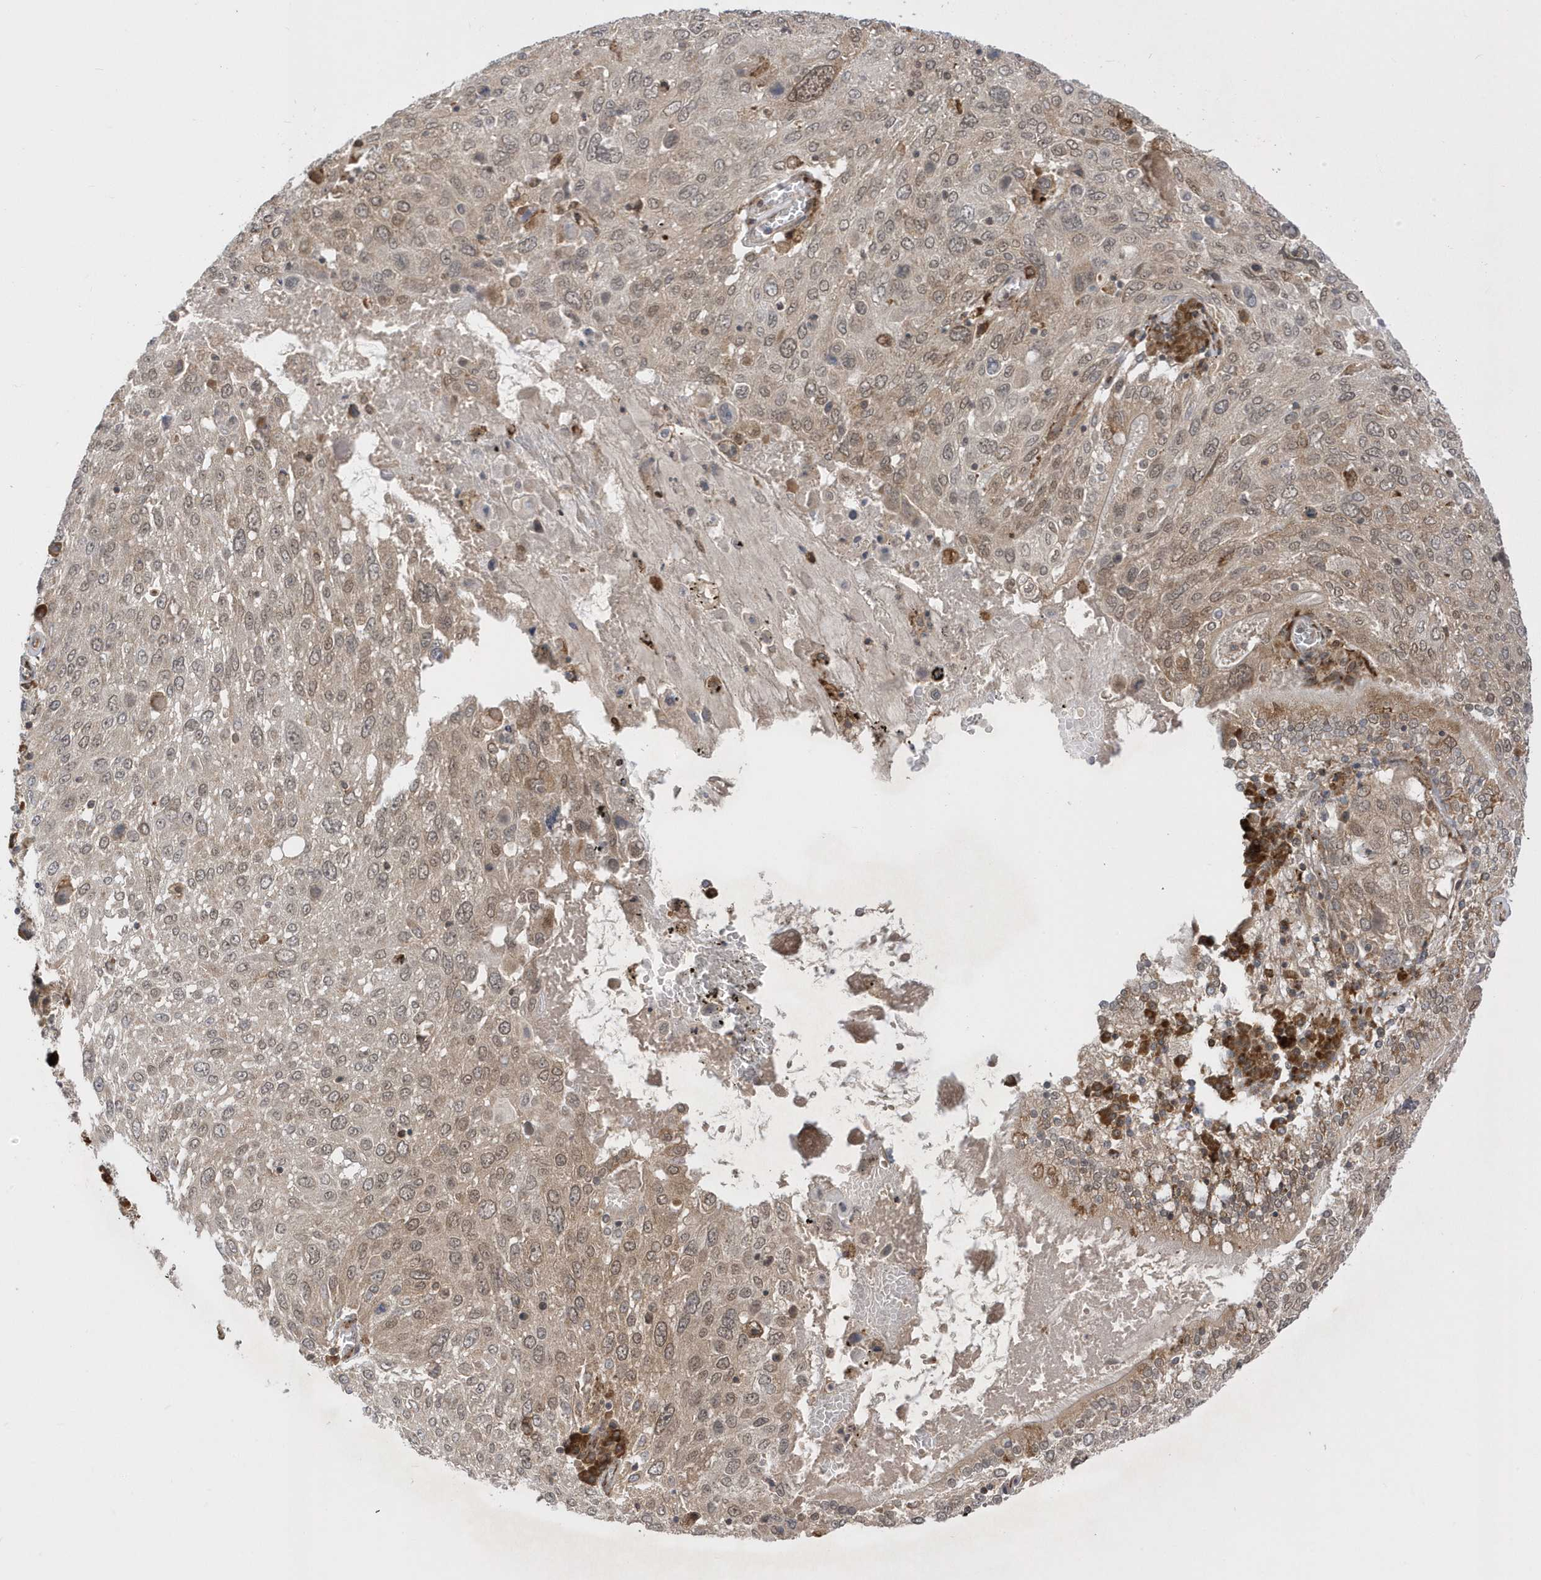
{"staining": {"intensity": "weak", "quantity": ">75%", "location": "cytoplasmic/membranous,nuclear"}, "tissue": "lung cancer", "cell_type": "Tumor cells", "image_type": "cancer", "snomed": [{"axis": "morphology", "description": "Squamous cell carcinoma, NOS"}, {"axis": "topography", "description": "Lung"}], "caption": "A micrograph showing weak cytoplasmic/membranous and nuclear positivity in about >75% of tumor cells in squamous cell carcinoma (lung), as visualized by brown immunohistochemical staining.", "gene": "METTL21A", "patient": {"sex": "male", "age": 65}}